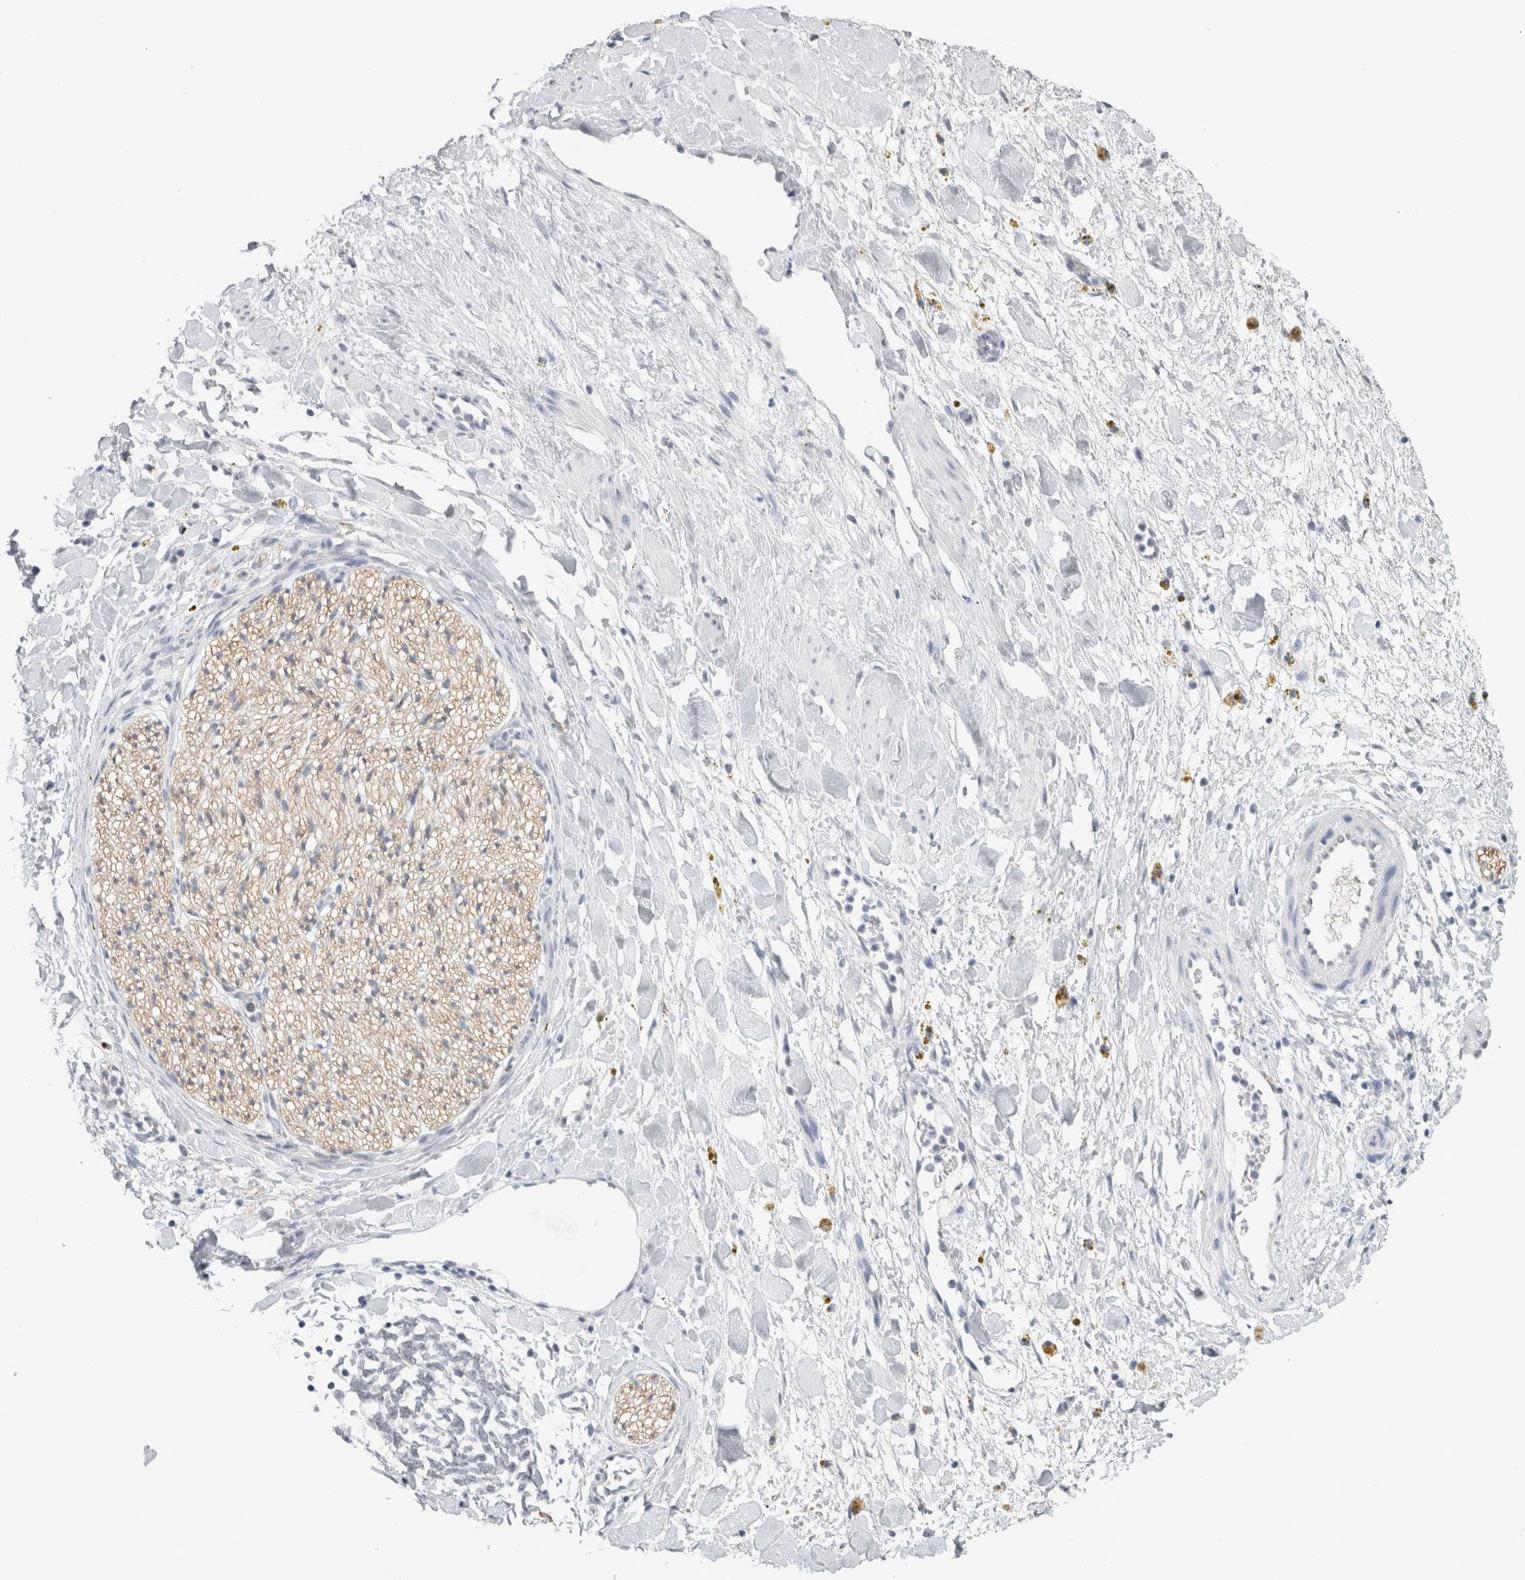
{"staining": {"intensity": "negative", "quantity": "none", "location": "none"}, "tissue": "adipose tissue", "cell_type": "Adipocytes", "image_type": "normal", "snomed": [{"axis": "morphology", "description": "Normal tissue, NOS"}, {"axis": "topography", "description": "Kidney"}, {"axis": "topography", "description": "Peripheral nerve tissue"}], "caption": "Immunohistochemistry micrograph of unremarkable adipose tissue: adipose tissue stained with DAB (3,3'-diaminobenzidine) exhibits no significant protein staining in adipocytes.", "gene": "CADM3", "patient": {"sex": "male", "age": 7}}